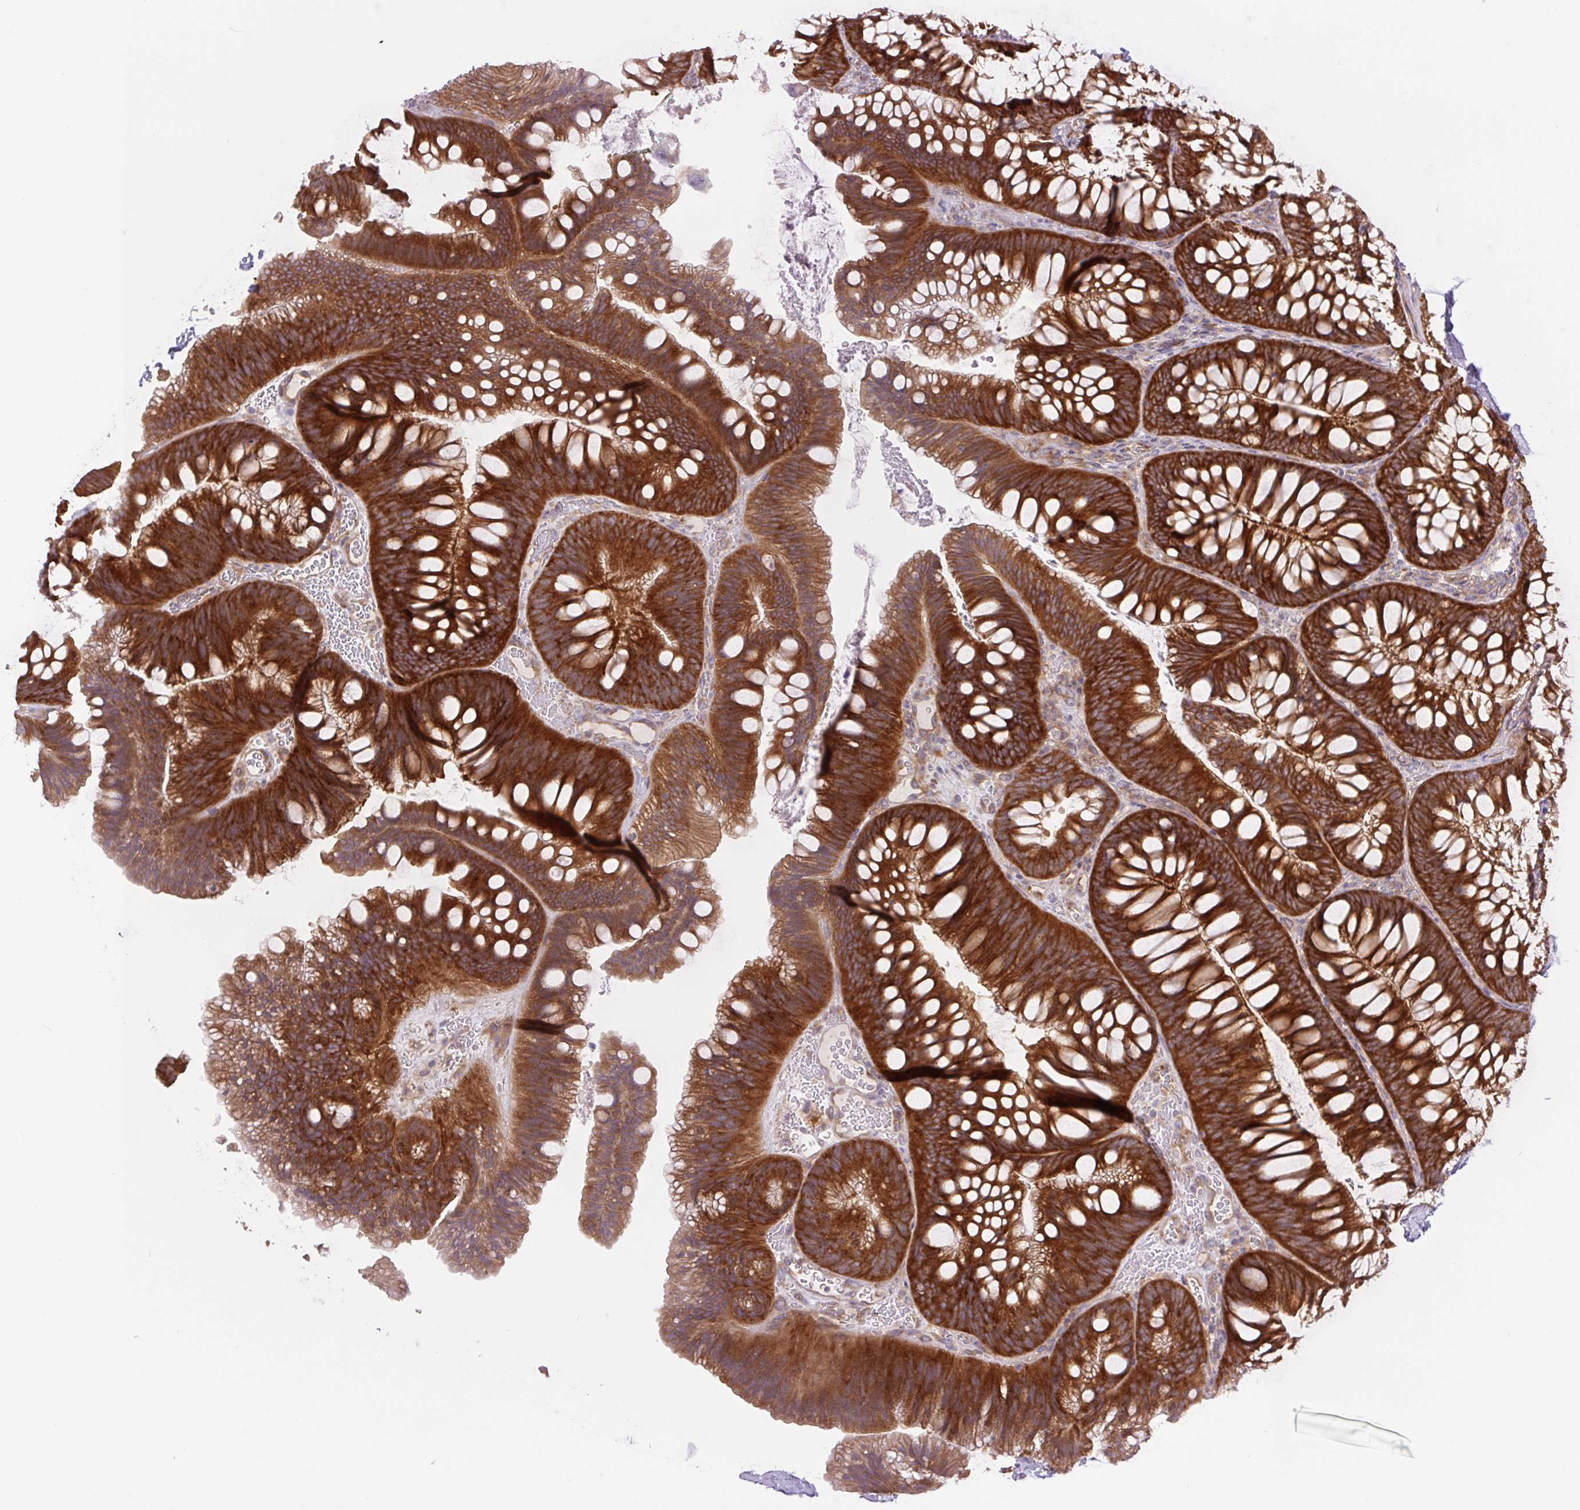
{"staining": {"intensity": "negative", "quantity": "none", "location": "none"}, "tissue": "colon", "cell_type": "Endothelial cells", "image_type": "normal", "snomed": [{"axis": "morphology", "description": "Normal tissue, NOS"}, {"axis": "morphology", "description": "Adenoma, NOS"}, {"axis": "topography", "description": "Soft tissue"}, {"axis": "topography", "description": "Colon"}], "caption": "Photomicrograph shows no protein staining in endothelial cells of unremarkable colon.", "gene": "MINK1", "patient": {"sex": "male", "age": 47}}